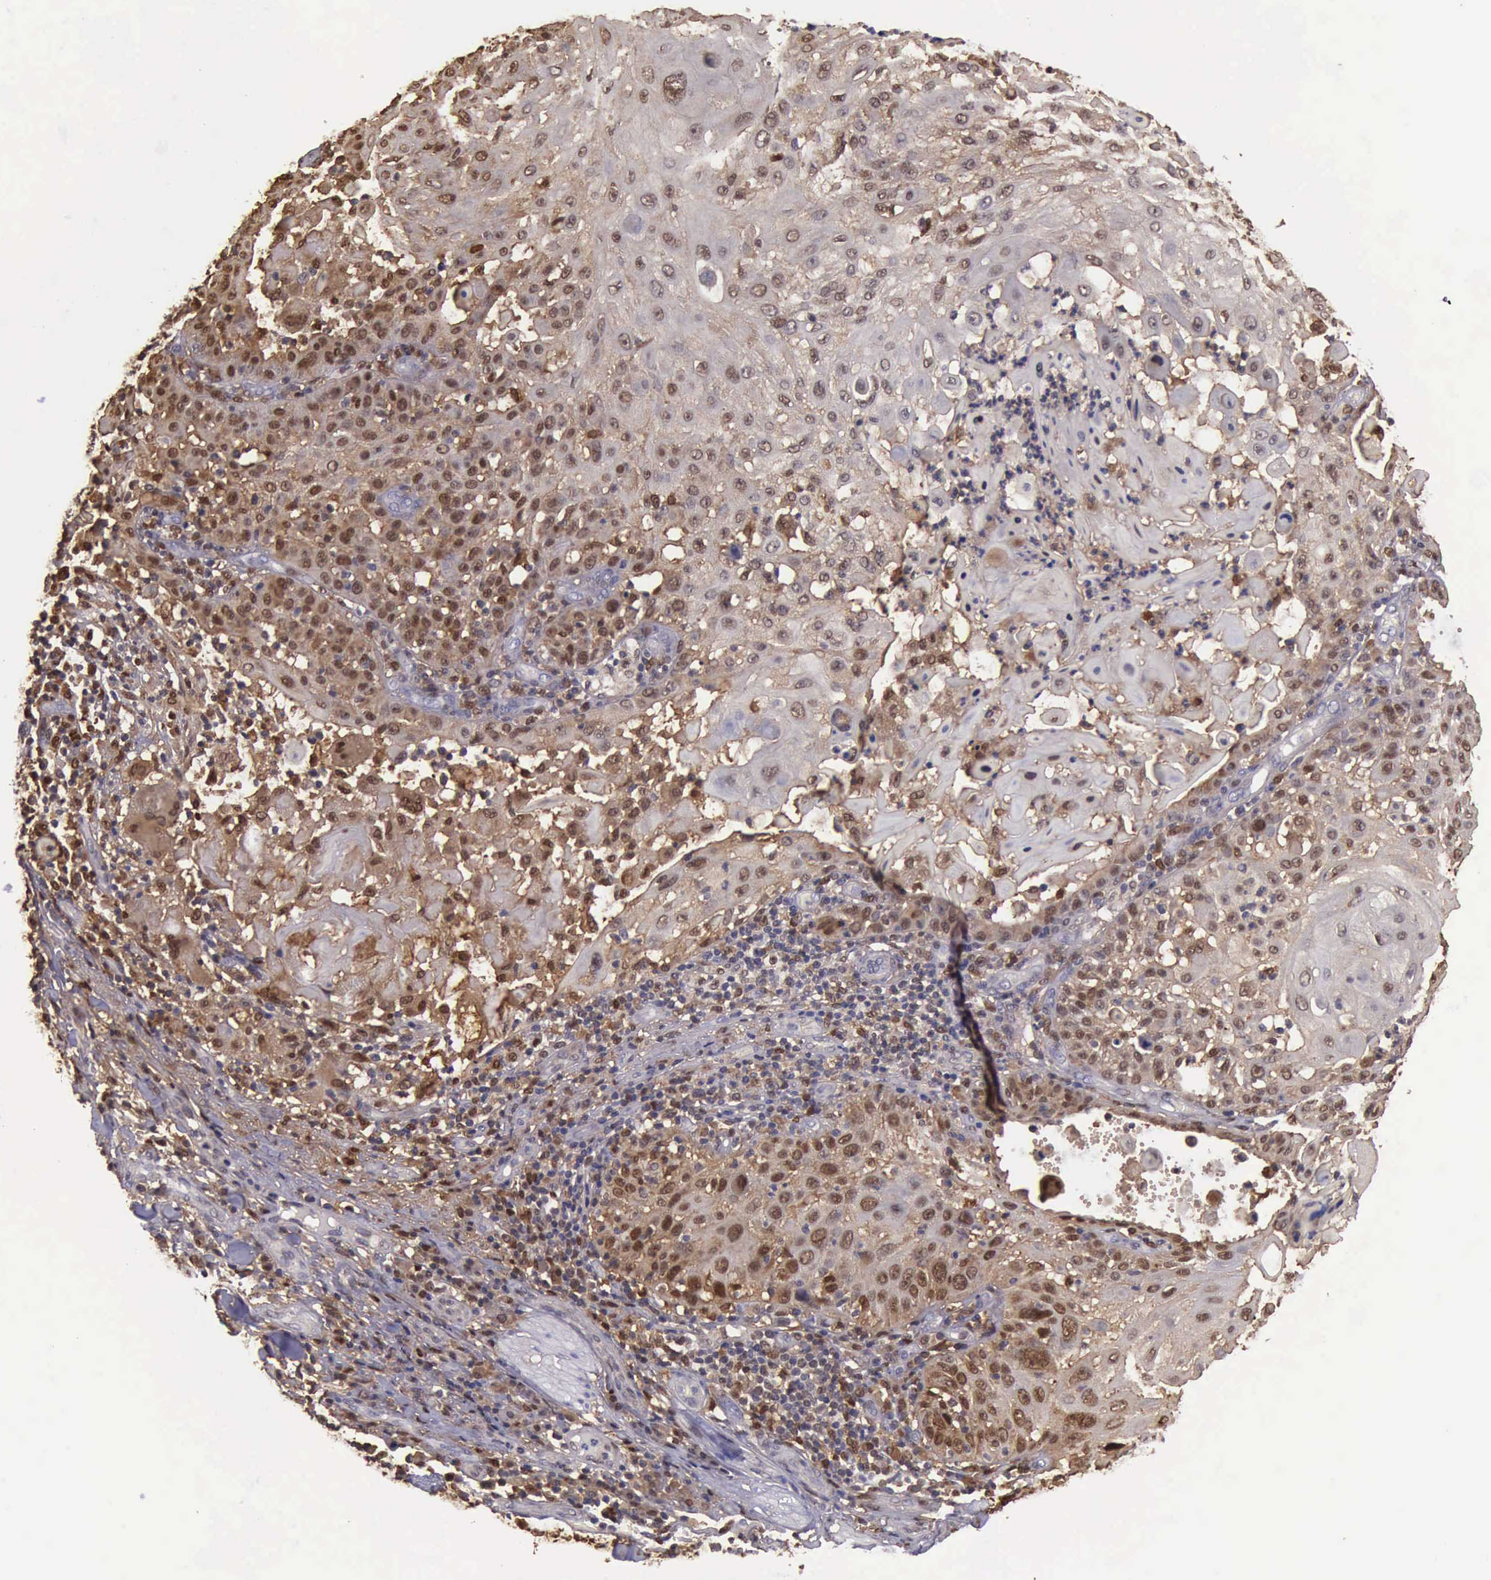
{"staining": {"intensity": "moderate", "quantity": "25%-75%", "location": "cytoplasmic/membranous,nuclear"}, "tissue": "skin cancer", "cell_type": "Tumor cells", "image_type": "cancer", "snomed": [{"axis": "morphology", "description": "Squamous cell carcinoma, NOS"}, {"axis": "topography", "description": "Skin"}], "caption": "Immunohistochemical staining of skin cancer (squamous cell carcinoma) displays medium levels of moderate cytoplasmic/membranous and nuclear protein staining in about 25%-75% of tumor cells.", "gene": "TYMP", "patient": {"sex": "female", "age": 89}}